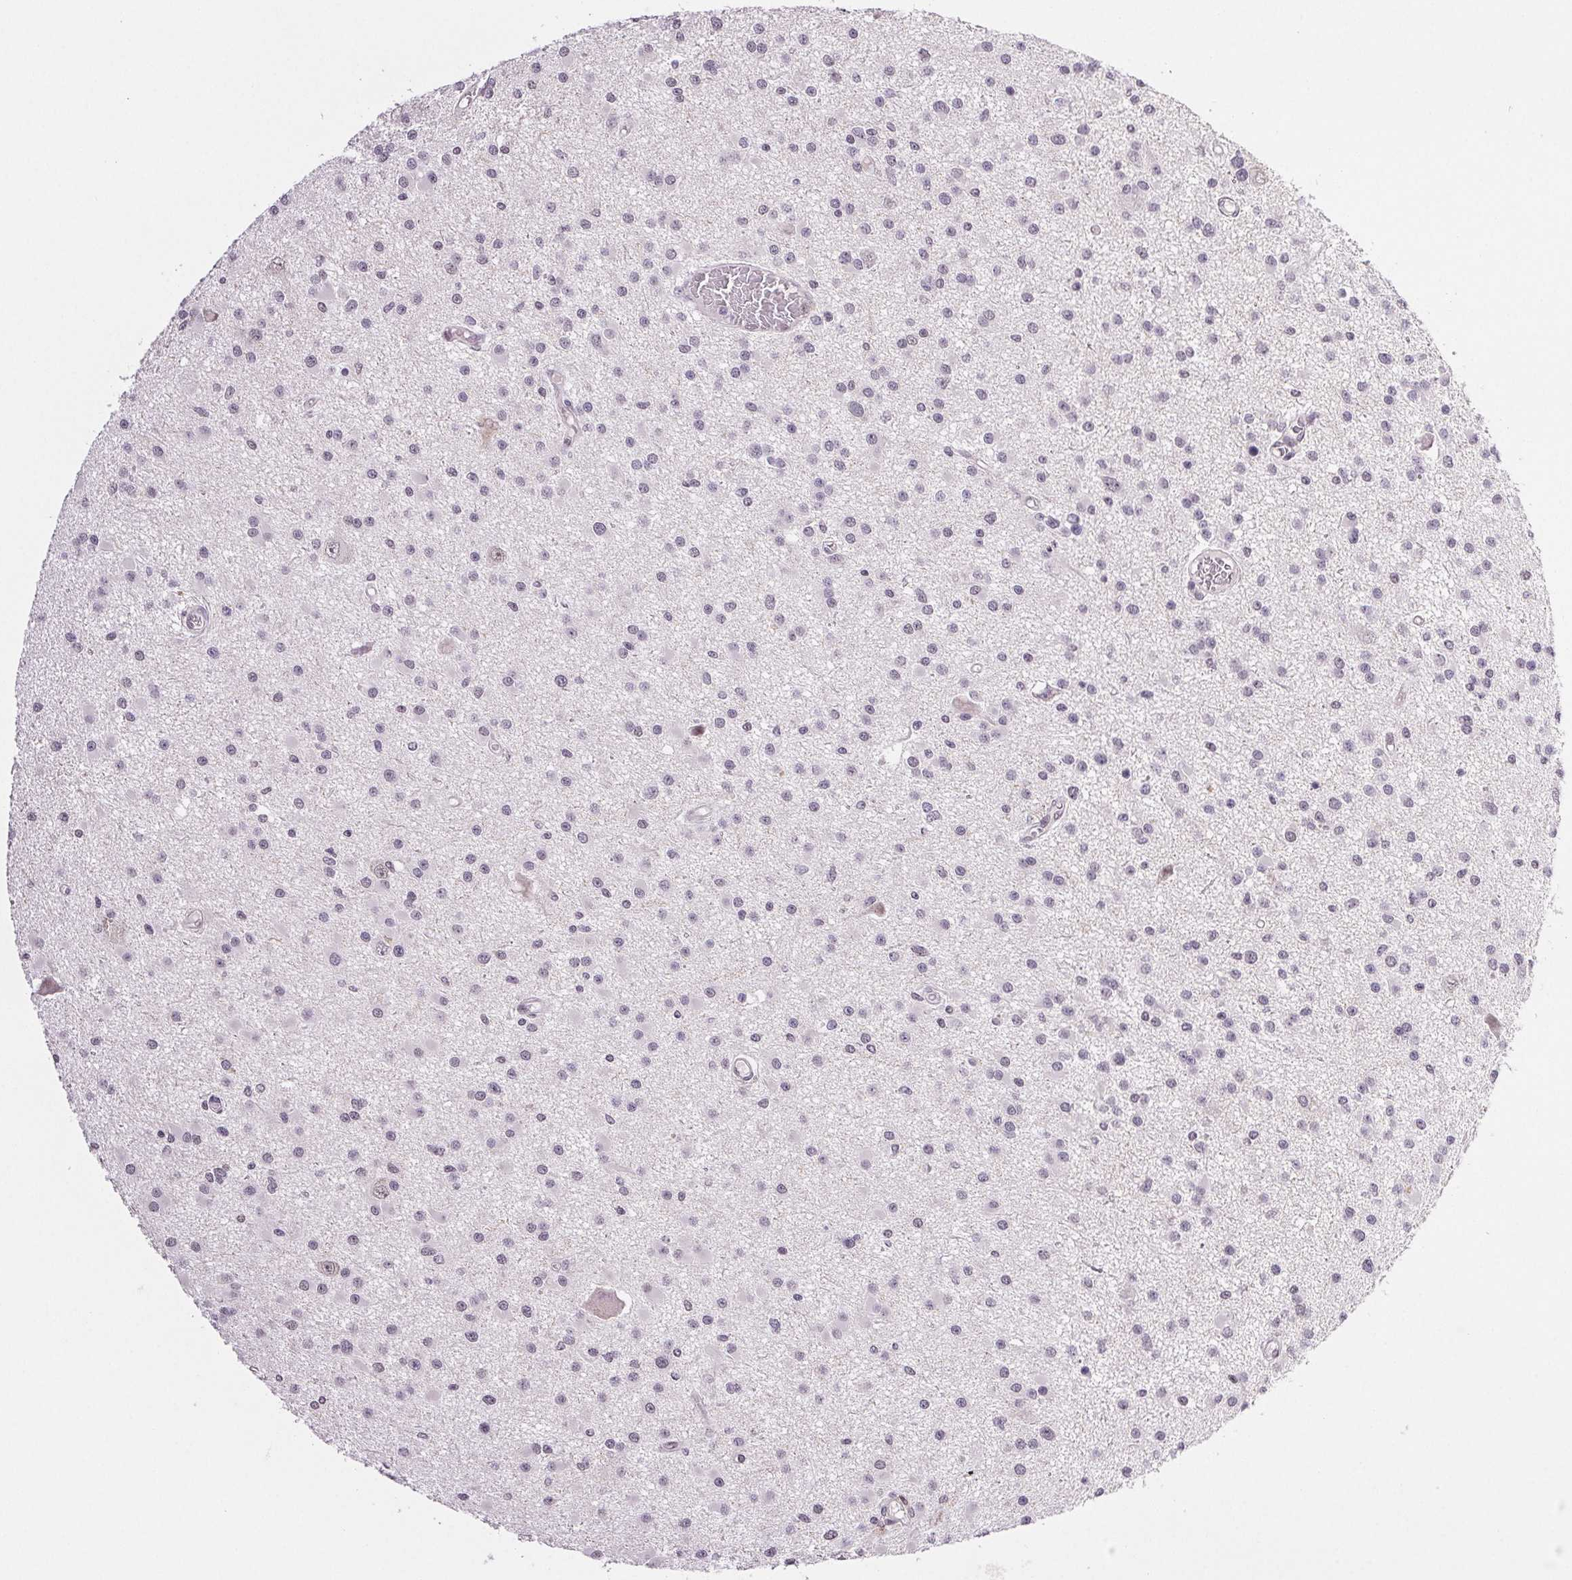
{"staining": {"intensity": "moderate", "quantity": "<25%", "location": "nuclear"}, "tissue": "glioma", "cell_type": "Tumor cells", "image_type": "cancer", "snomed": [{"axis": "morphology", "description": "Glioma, malignant, High grade"}, {"axis": "topography", "description": "Brain"}], "caption": "Immunohistochemical staining of high-grade glioma (malignant) exhibits low levels of moderate nuclear positivity in about <25% of tumor cells.", "gene": "PRPF18", "patient": {"sex": "male", "age": 54}}